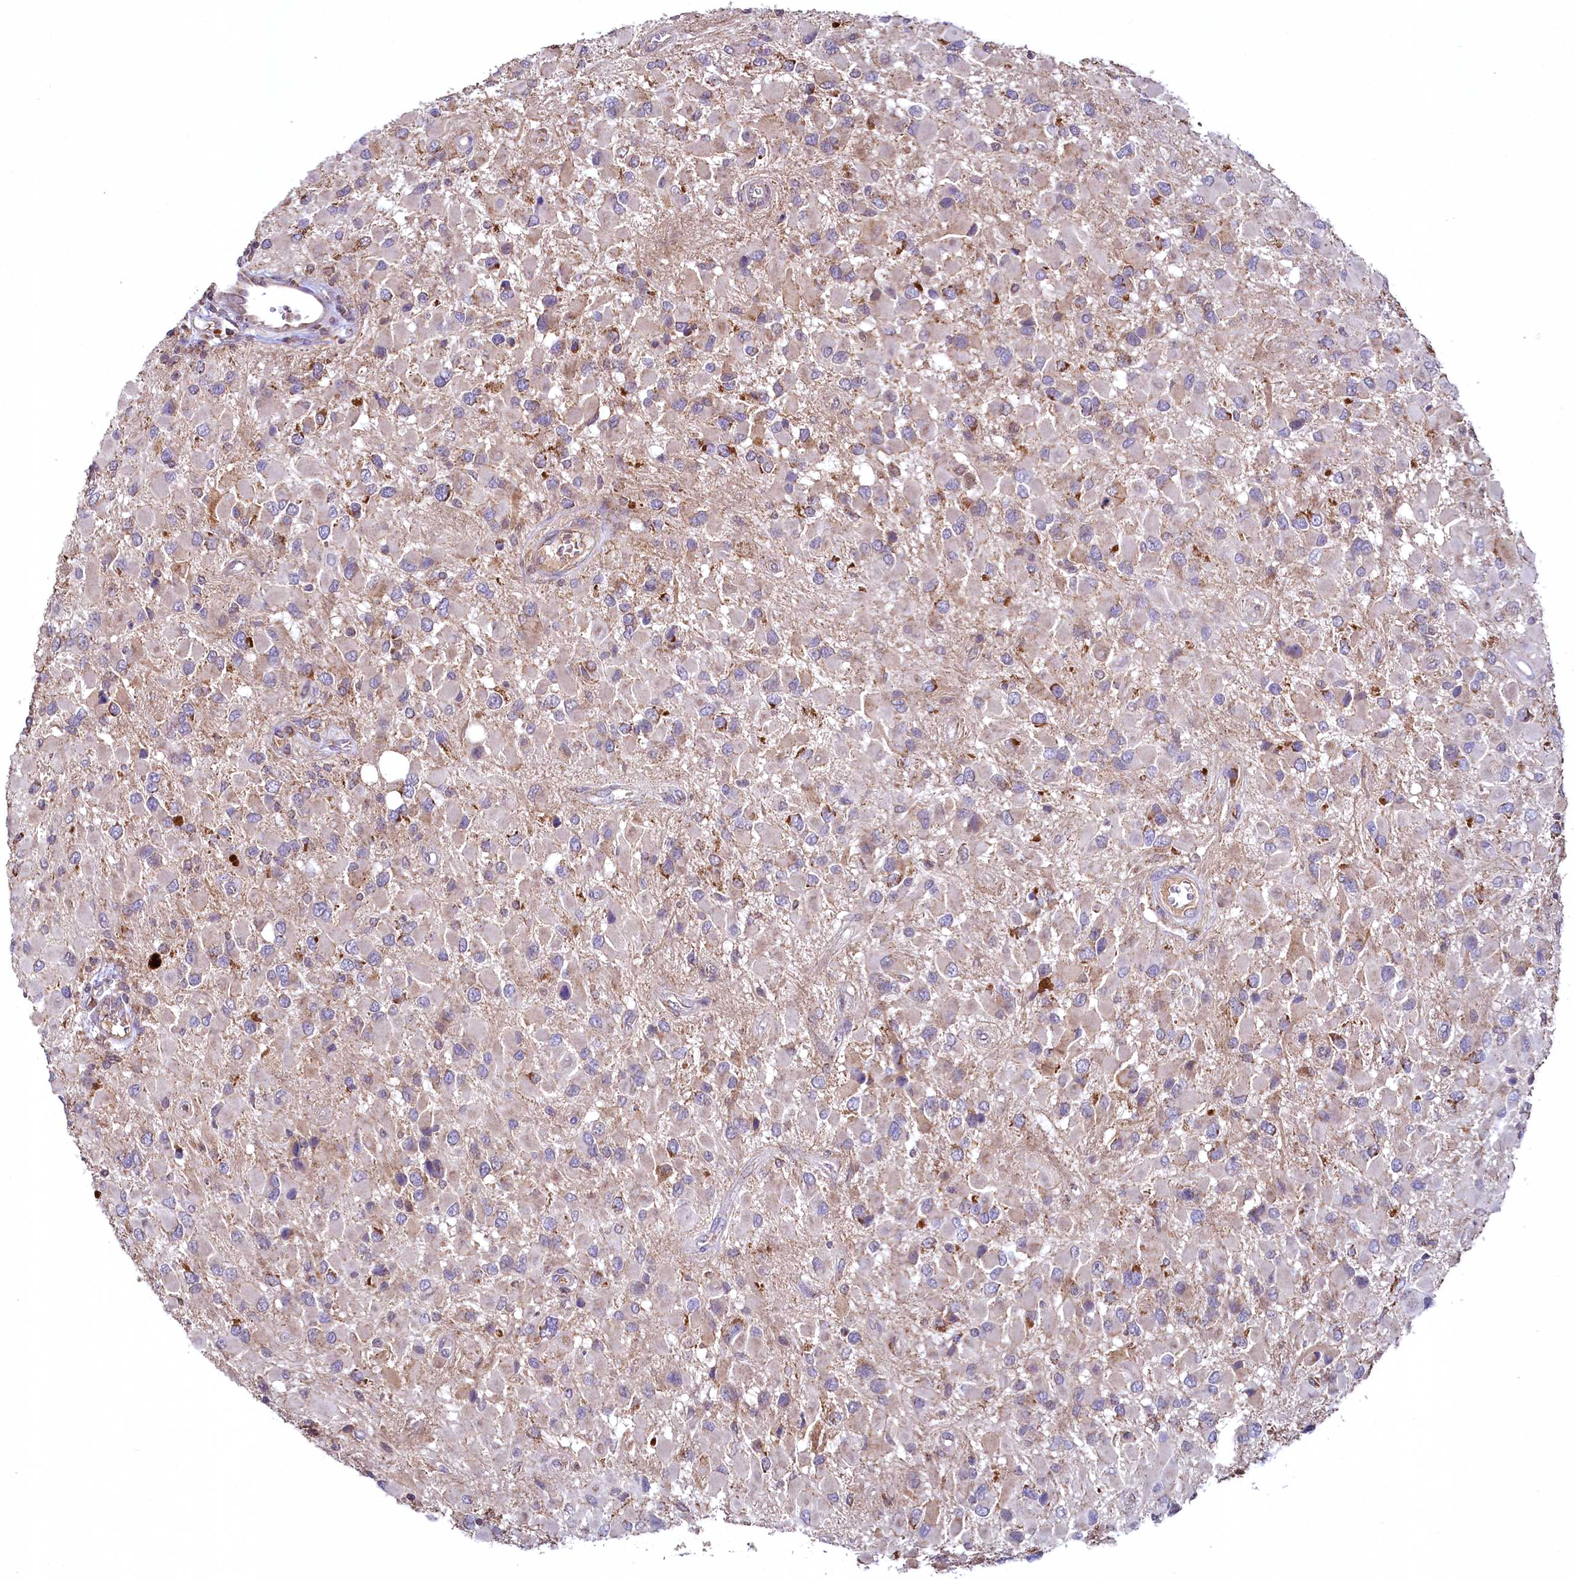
{"staining": {"intensity": "negative", "quantity": "none", "location": "none"}, "tissue": "glioma", "cell_type": "Tumor cells", "image_type": "cancer", "snomed": [{"axis": "morphology", "description": "Glioma, malignant, High grade"}, {"axis": "topography", "description": "Brain"}], "caption": "An immunohistochemistry histopathology image of malignant high-grade glioma is shown. There is no staining in tumor cells of malignant high-grade glioma.", "gene": "METTL4", "patient": {"sex": "male", "age": 53}}